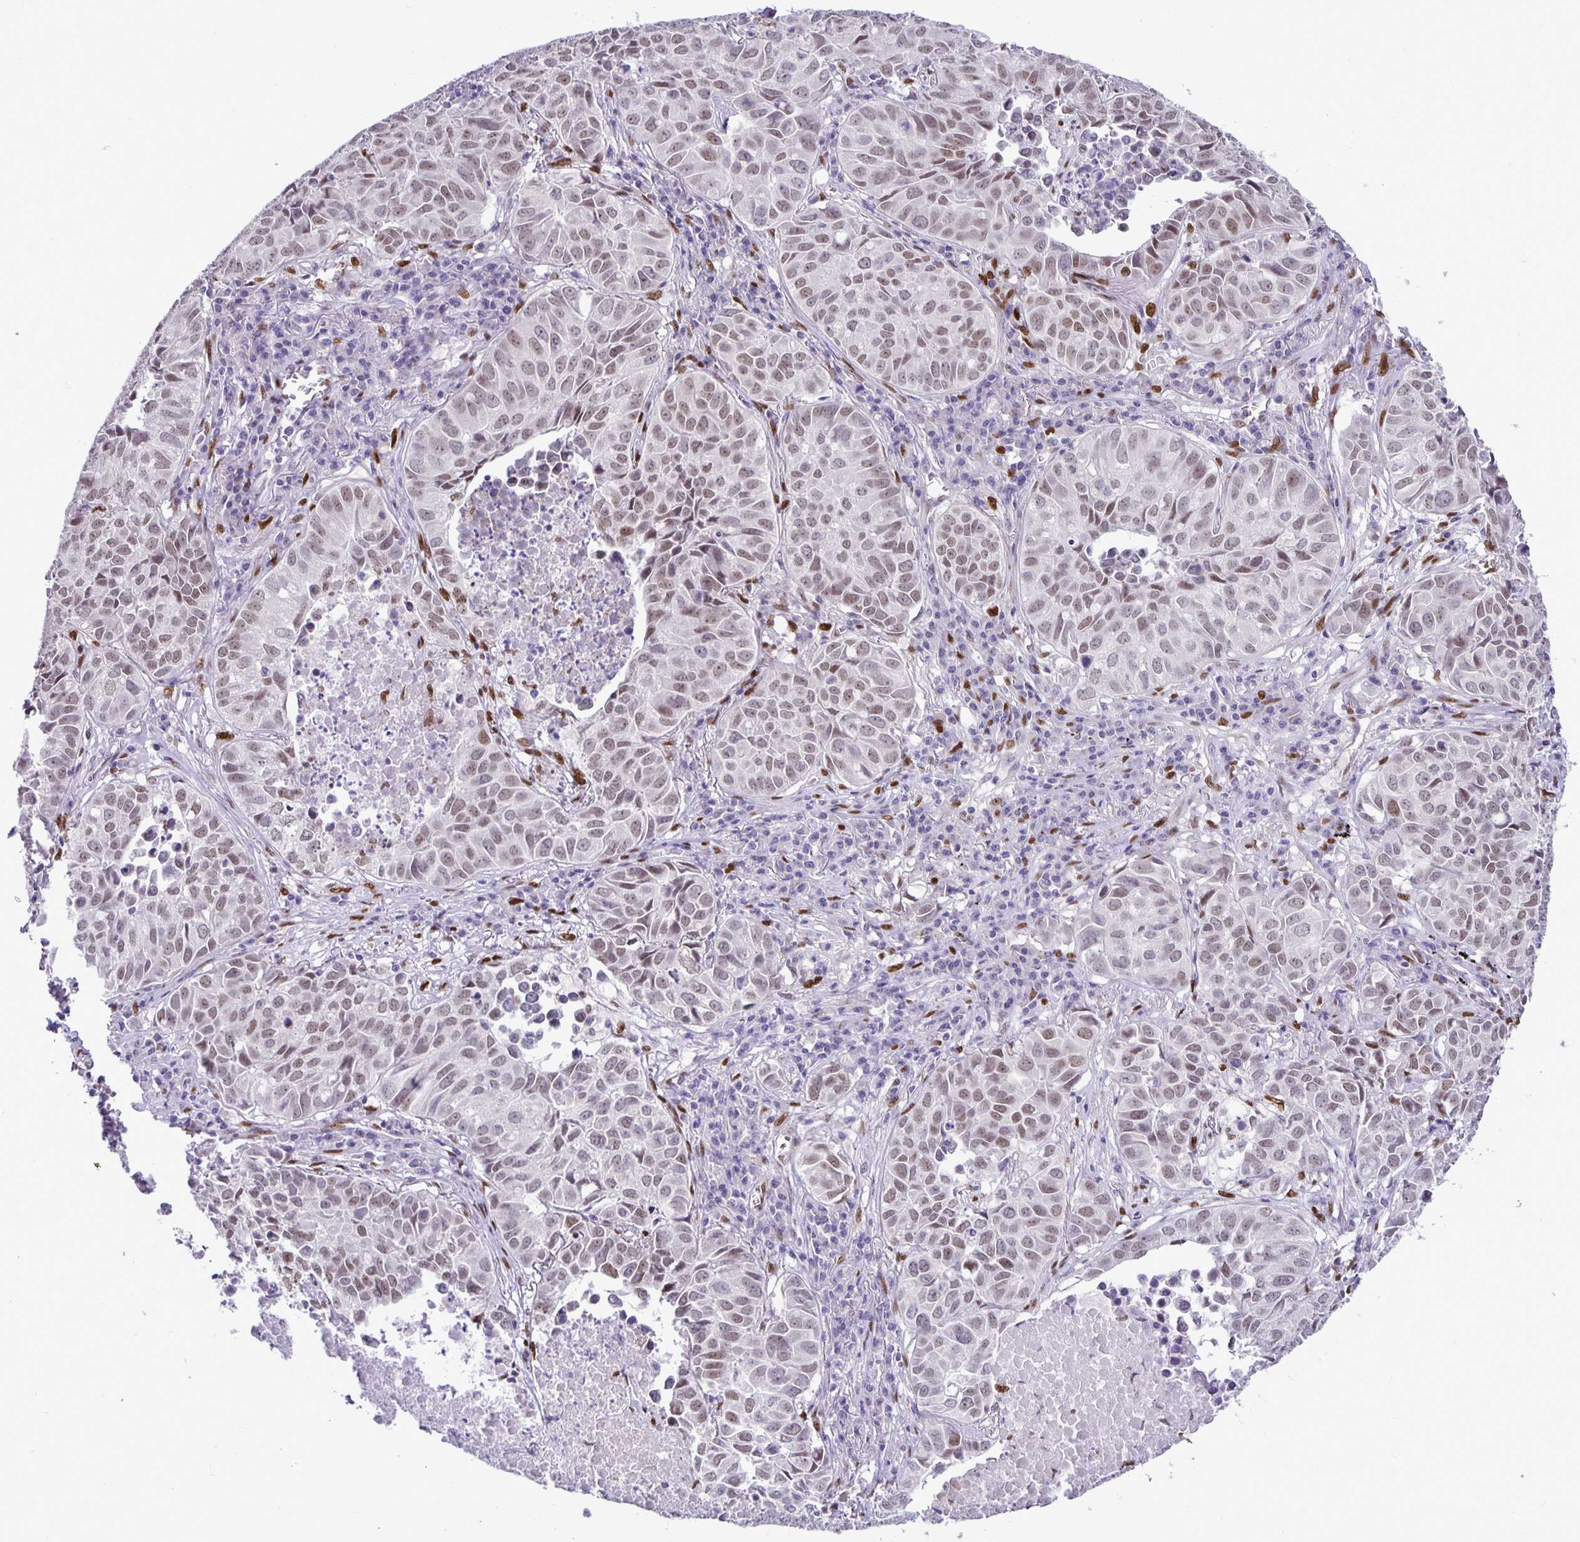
{"staining": {"intensity": "weak", "quantity": "25%-75%", "location": "nuclear"}, "tissue": "lung cancer", "cell_type": "Tumor cells", "image_type": "cancer", "snomed": [{"axis": "morphology", "description": "Adenocarcinoma, NOS"}, {"axis": "topography", "description": "Lung"}], "caption": "This image displays immunohistochemistry staining of lung adenocarcinoma, with low weak nuclear staining in about 25%-75% of tumor cells.", "gene": "FOSL2", "patient": {"sex": "female", "age": 50}}